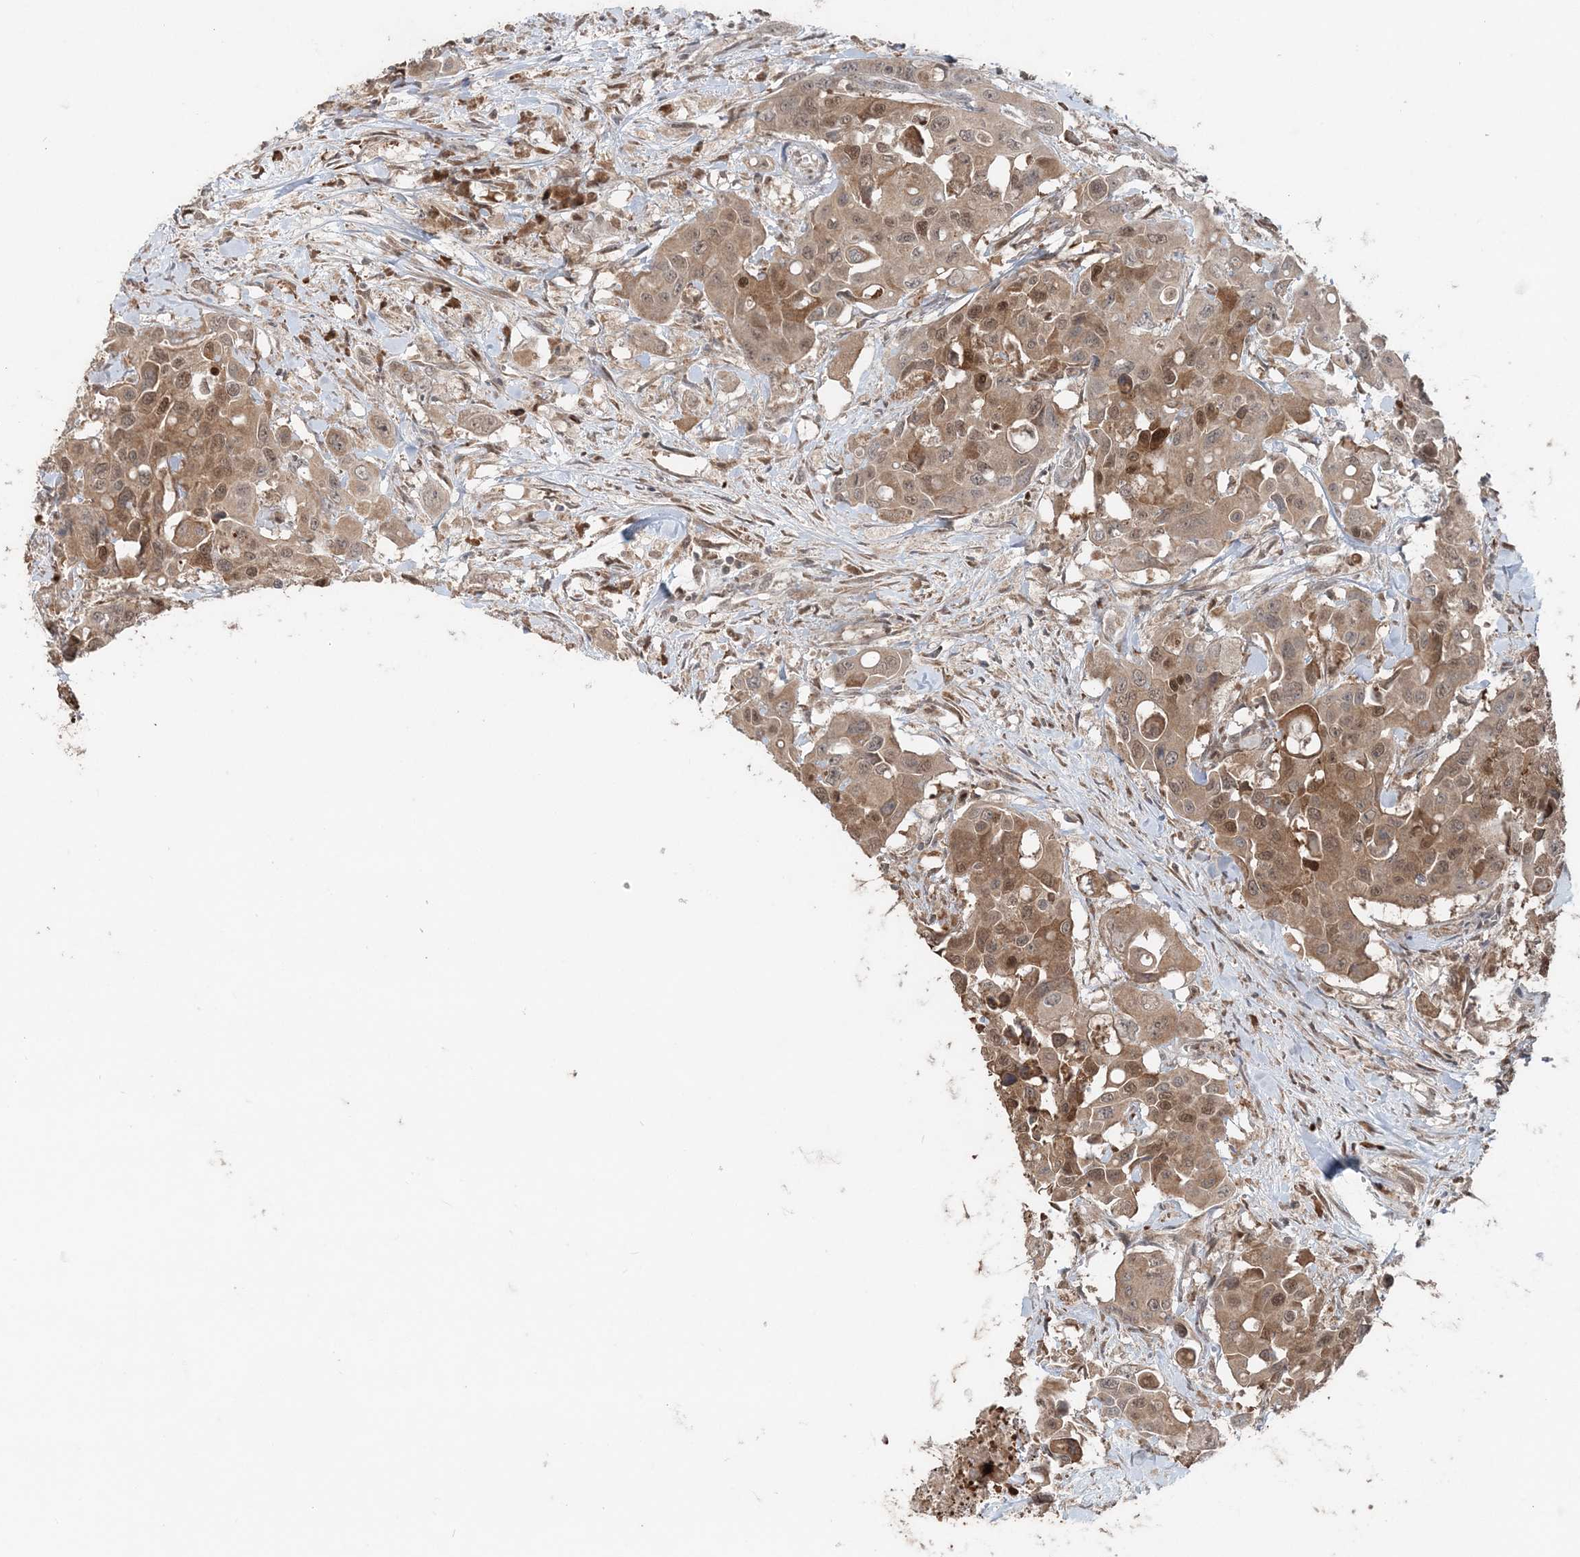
{"staining": {"intensity": "moderate", "quantity": ">75%", "location": "cytoplasmic/membranous,nuclear"}, "tissue": "colorectal cancer", "cell_type": "Tumor cells", "image_type": "cancer", "snomed": [{"axis": "morphology", "description": "Adenocarcinoma, NOS"}, {"axis": "topography", "description": "Colon"}], "caption": "The image demonstrates immunohistochemical staining of colorectal cancer. There is moderate cytoplasmic/membranous and nuclear positivity is identified in about >75% of tumor cells. (DAB IHC, brown staining for protein, blue staining for nuclei).", "gene": "SLU7", "patient": {"sex": "male", "age": 77}}